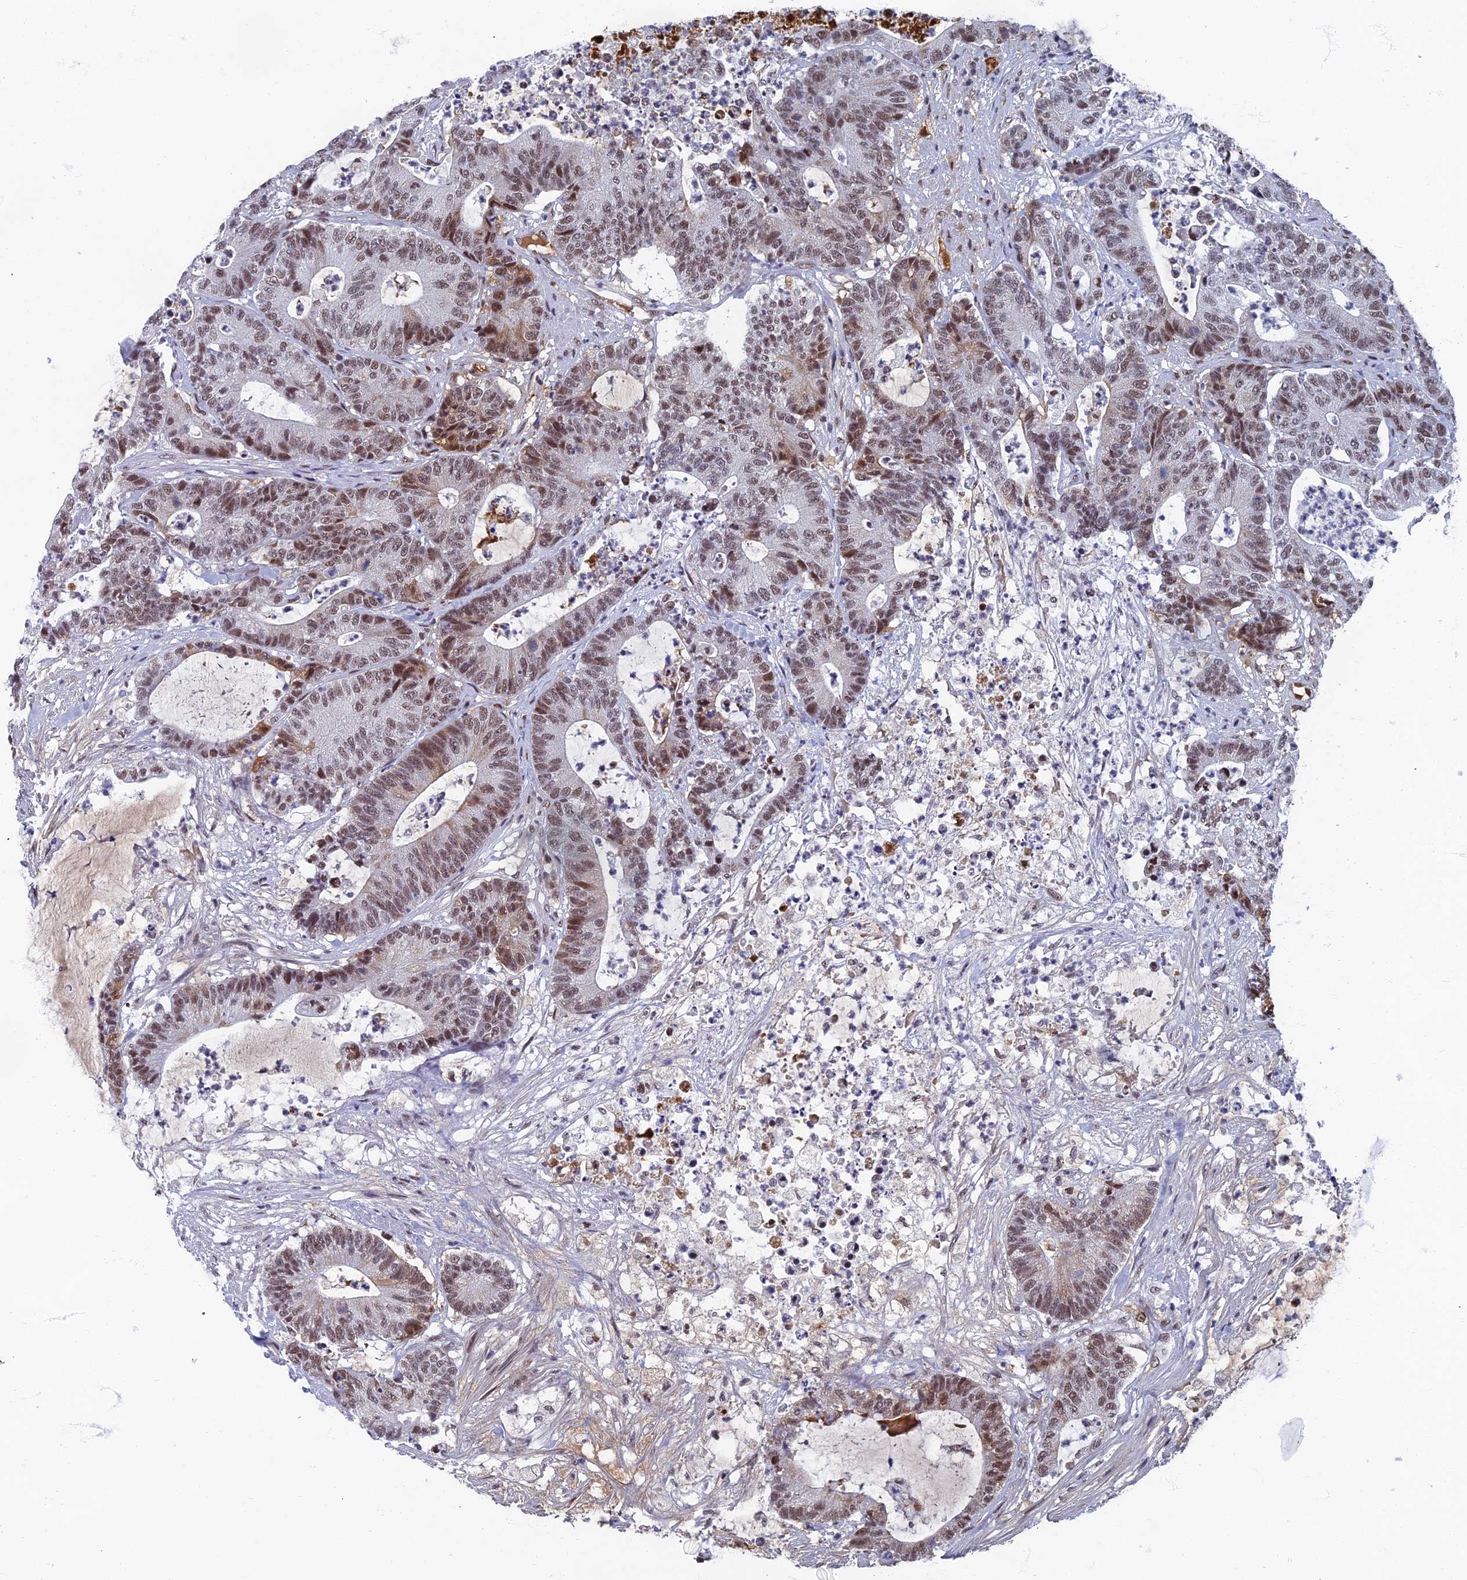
{"staining": {"intensity": "moderate", "quantity": ">75%", "location": "nuclear"}, "tissue": "colorectal cancer", "cell_type": "Tumor cells", "image_type": "cancer", "snomed": [{"axis": "morphology", "description": "Adenocarcinoma, NOS"}, {"axis": "topography", "description": "Colon"}], "caption": "Protein staining of colorectal cancer (adenocarcinoma) tissue shows moderate nuclear staining in about >75% of tumor cells.", "gene": "TAF13", "patient": {"sex": "female", "age": 84}}